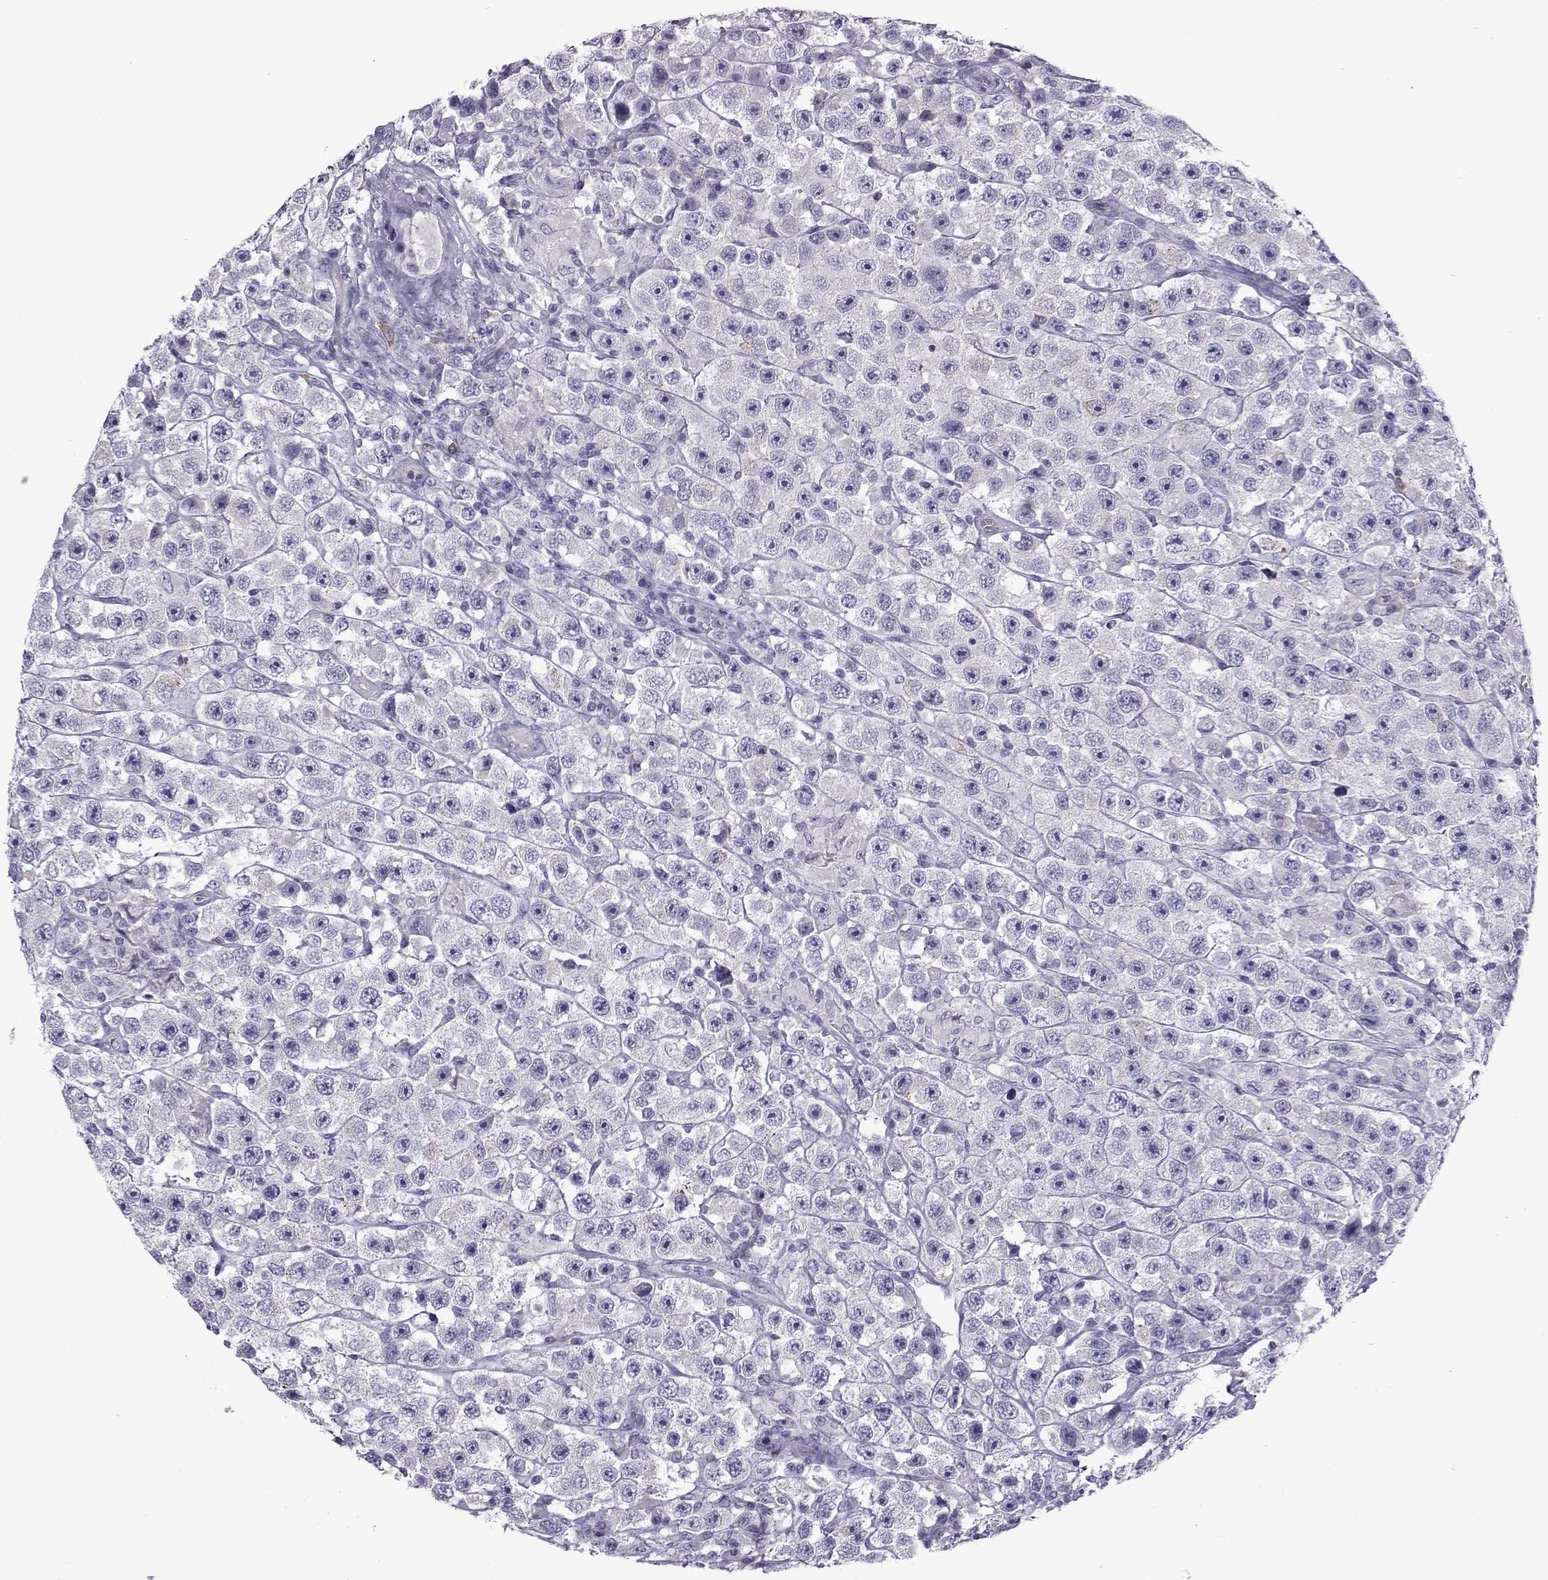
{"staining": {"intensity": "negative", "quantity": "none", "location": "none"}, "tissue": "testis cancer", "cell_type": "Tumor cells", "image_type": "cancer", "snomed": [{"axis": "morphology", "description": "Seminoma, NOS"}, {"axis": "topography", "description": "Testis"}], "caption": "This is an IHC photomicrograph of testis cancer. There is no positivity in tumor cells.", "gene": "COL22A1", "patient": {"sex": "male", "age": 45}}